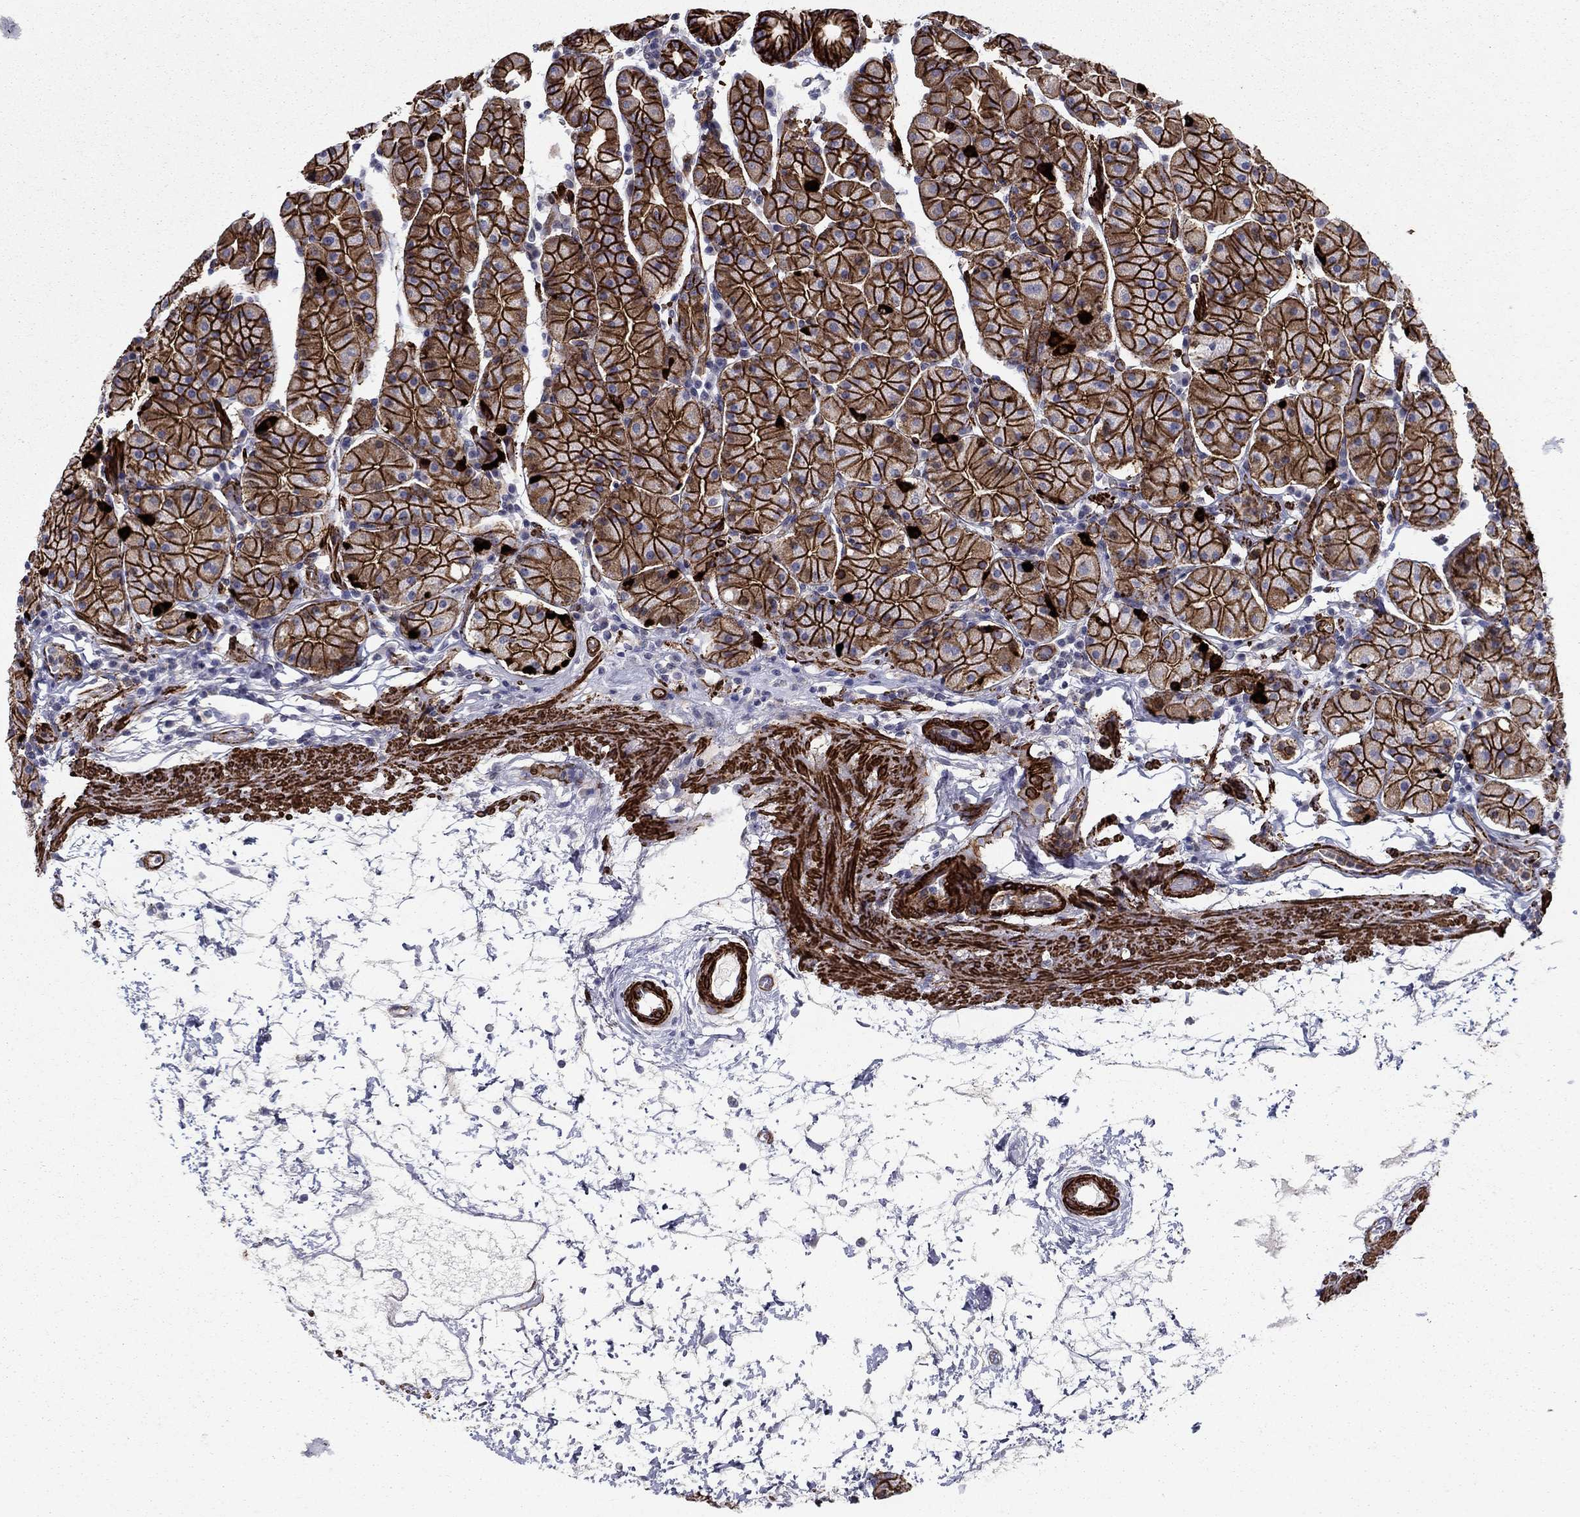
{"staining": {"intensity": "strong", "quantity": ">75%", "location": "cytoplasmic/membranous"}, "tissue": "stomach", "cell_type": "Glandular cells", "image_type": "normal", "snomed": [{"axis": "morphology", "description": "Normal tissue, NOS"}, {"axis": "topography", "description": "Stomach"}], "caption": "This histopathology image reveals immunohistochemistry (IHC) staining of benign human stomach, with high strong cytoplasmic/membranous staining in approximately >75% of glandular cells.", "gene": "KRBA1", "patient": {"sex": "male", "age": 54}}